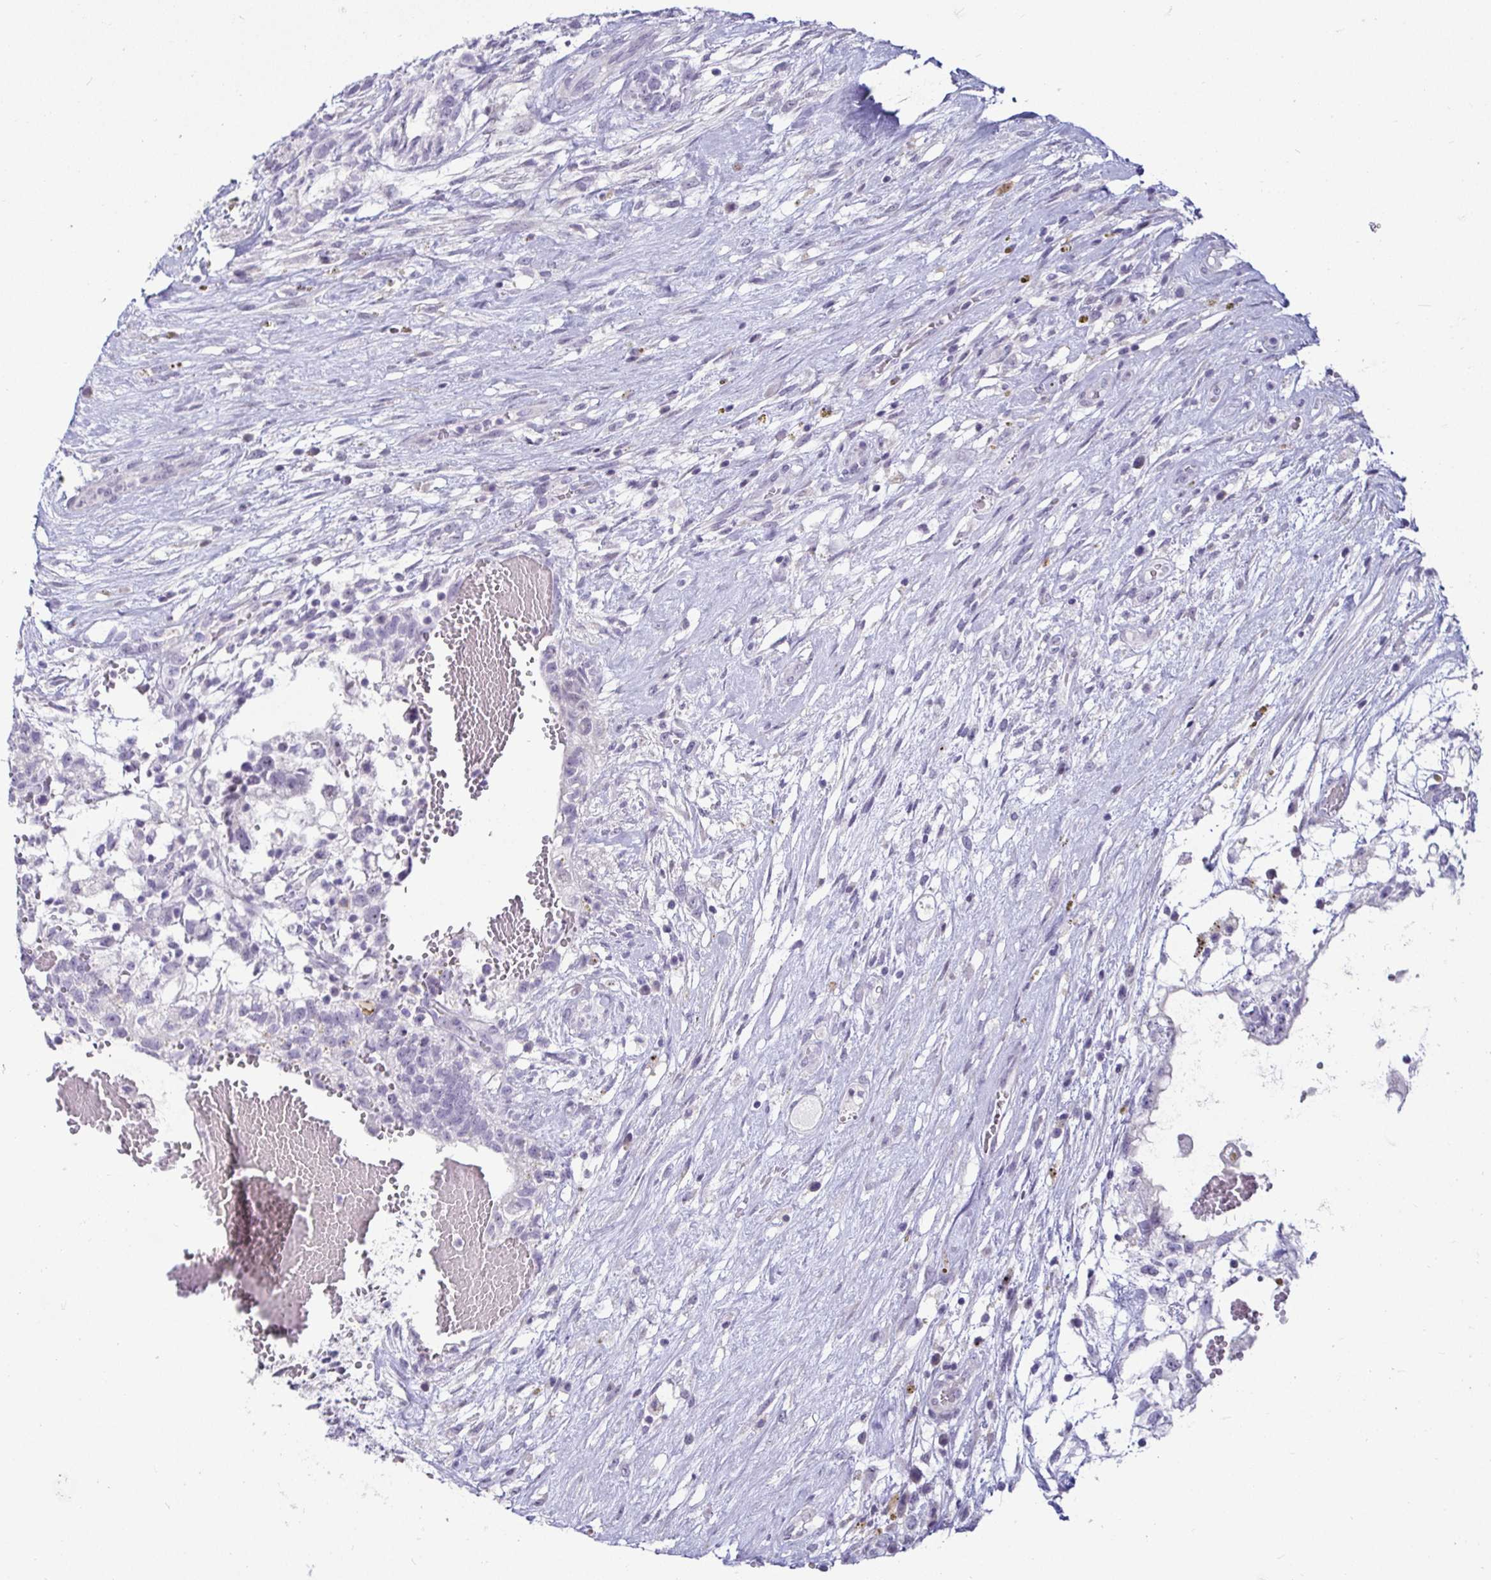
{"staining": {"intensity": "negative", "quantity": "none", "location": "none"}, "tissue": "testis cancer", "cell_type": "Tumor cells", "image_type": "cancer", "snomed": [{"axis": "morphology", "description": "Normal tissue, NOS"}, {"axis": "morphology", "description": "Carcinoma, Embryonal, NOS"}, {"axis": "topography", "description": "Testis"}], "caption": "Immunohistochemistry (IHC) of human embryonal carcinoma (testis) reveals no staining in tumor cells.", "gene": "CR2", "patient": {"sex": "male", "age": 32}}